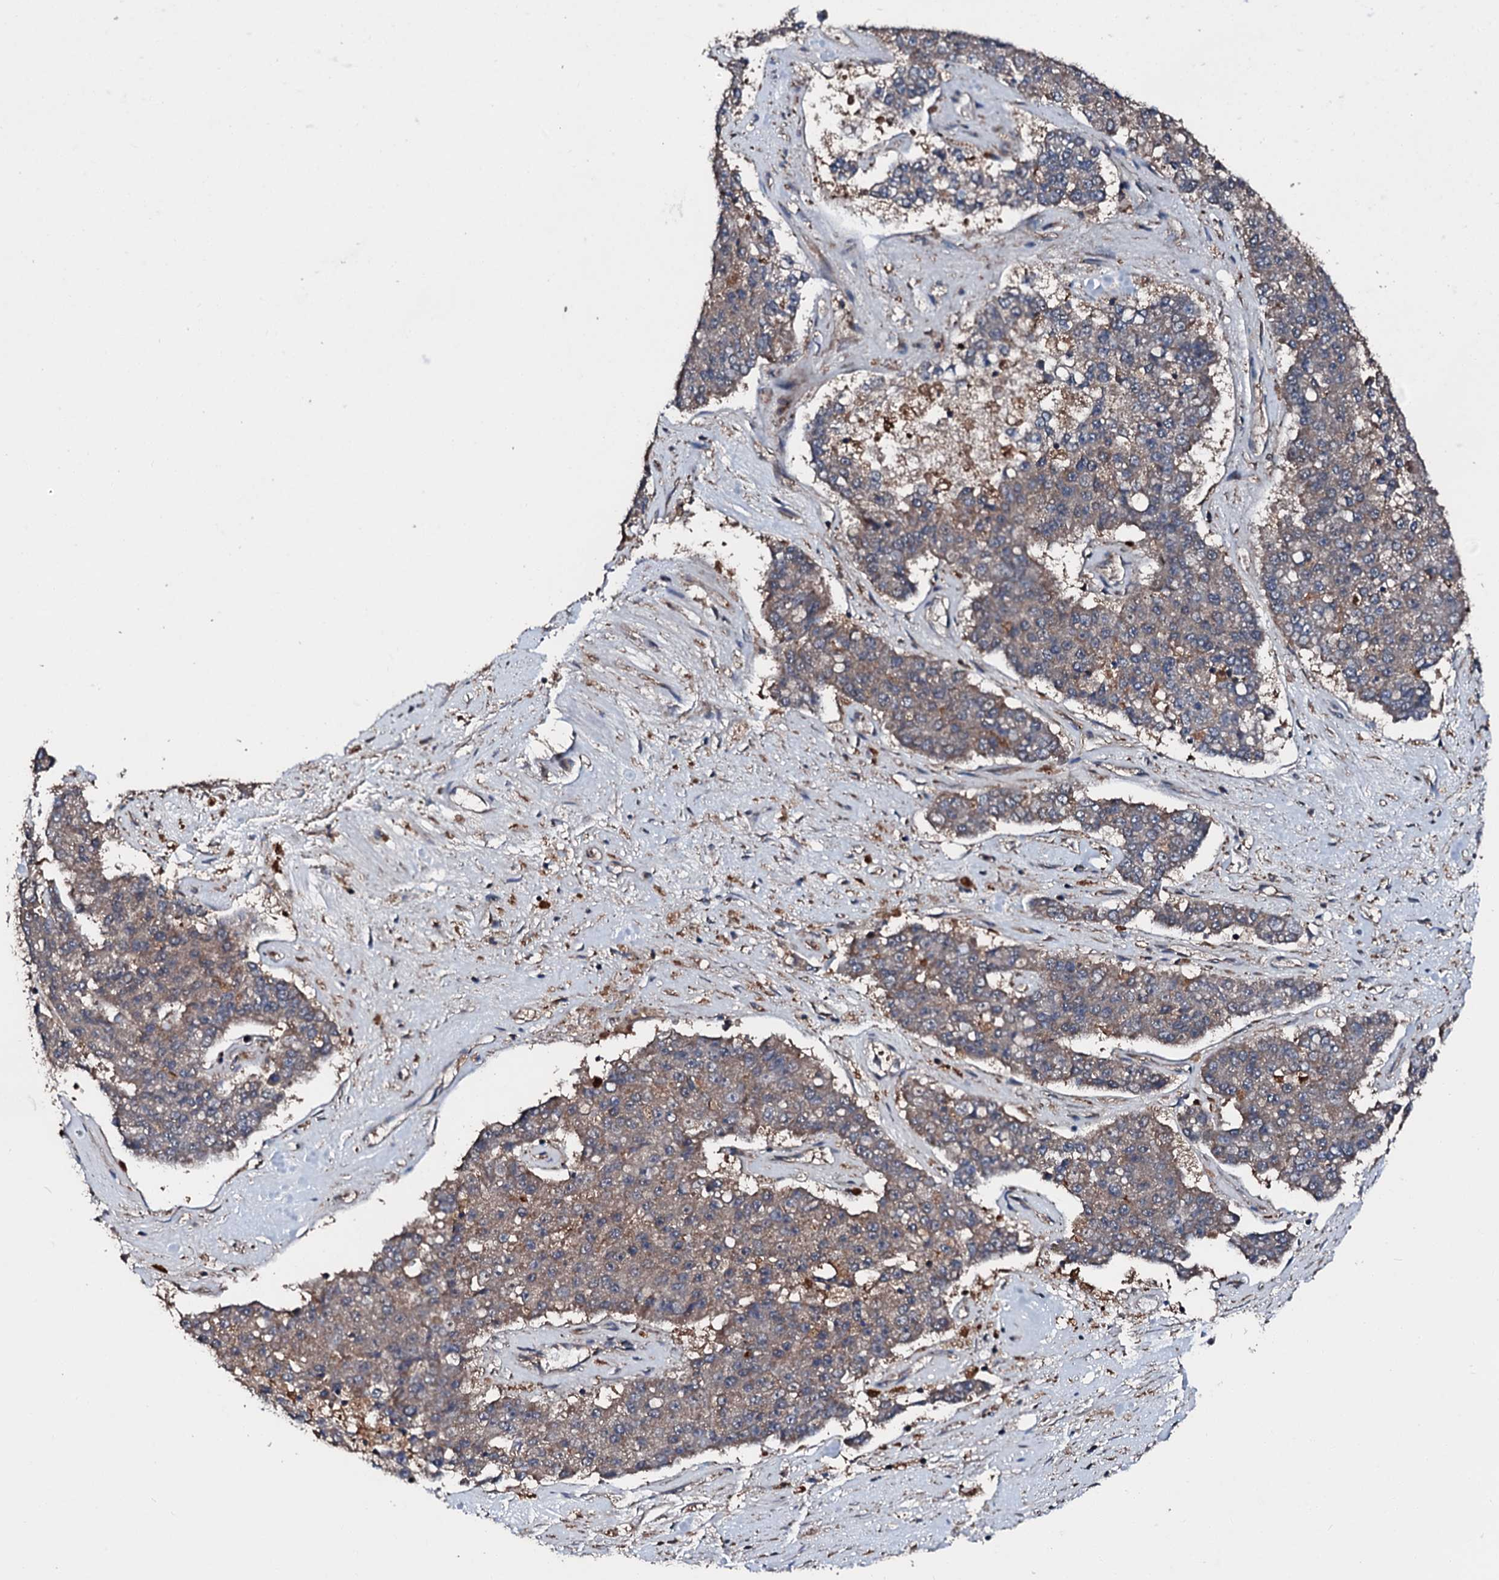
{"staining": {"intensity": "weak", "quantity": "<25%", "location": "cytoplasmic/membranous"}, "tissue": "pancreatic cancer", "cell_type": "Tumor cells", "image_type": "cancer", "snomed": [{"axis": "morphology", "description": "Adenocarcinoma, NOS"}, {"axis": "topography", "description": "Pancreas"}], "caption": "This is an immunohistochemistry micrograph of human pancreatic cancer. There is no expression in tumor cells.", "gene": "FGD4", "patient": {"sex": "male", "age": 50}}